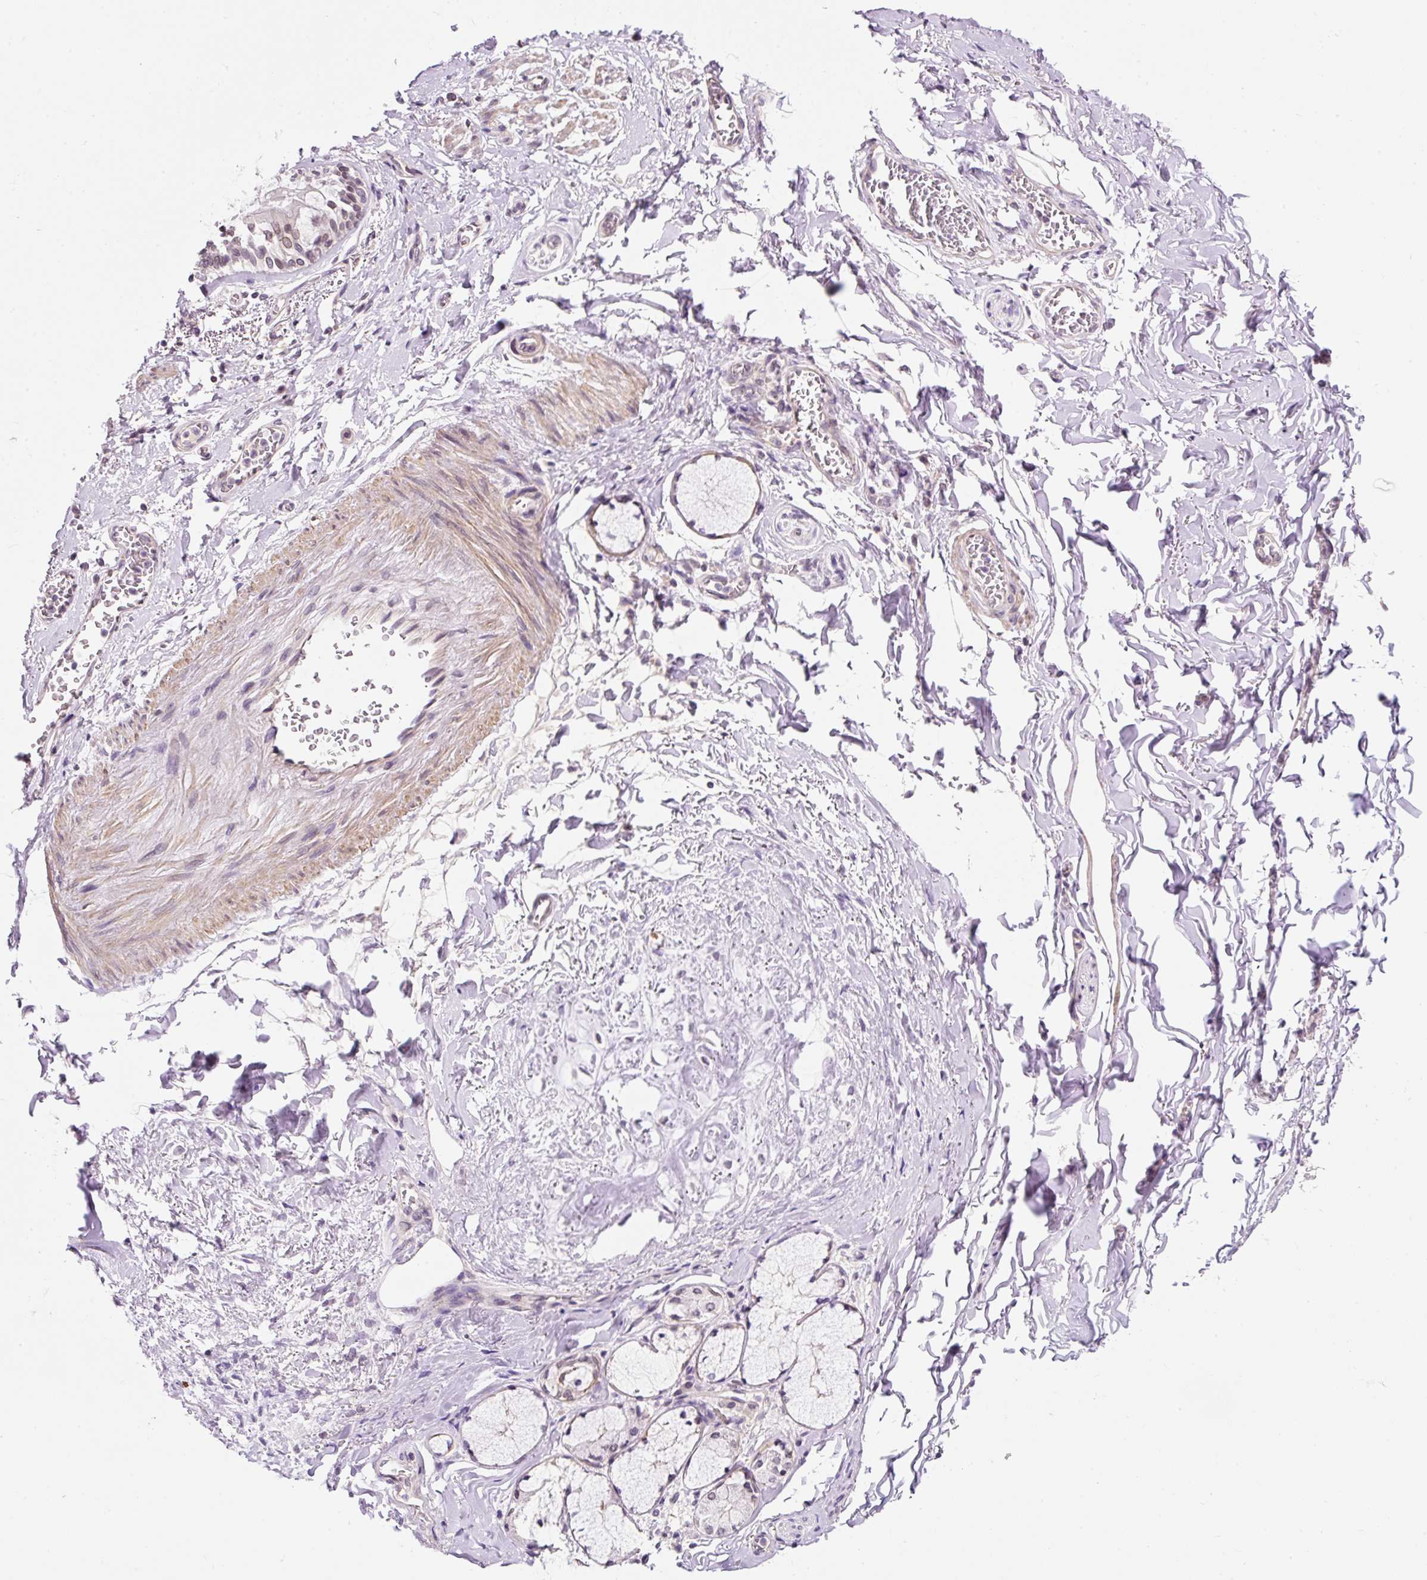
{"staining": {"intensity": "negative", "quantity": "none", "location": "none"}, "tissue": "adipose tissue", "cell_type": "Adipocytes", "image_type": "normal", "snomed": [{"axis": "morphology", "description": "Normal tissue, NOS"}, {"axis": "morphology", "description": "Degeneration, NOS"}, {"axis": "topography", "description": "Cartilage tissue"}, {"axis": "topography", "description": "Lung"}], "caption": "There is no significant staining in adipocytes of adipose tissue.", "gene": "ZNF610", "patient": {"sex": "female", "age": 61}}